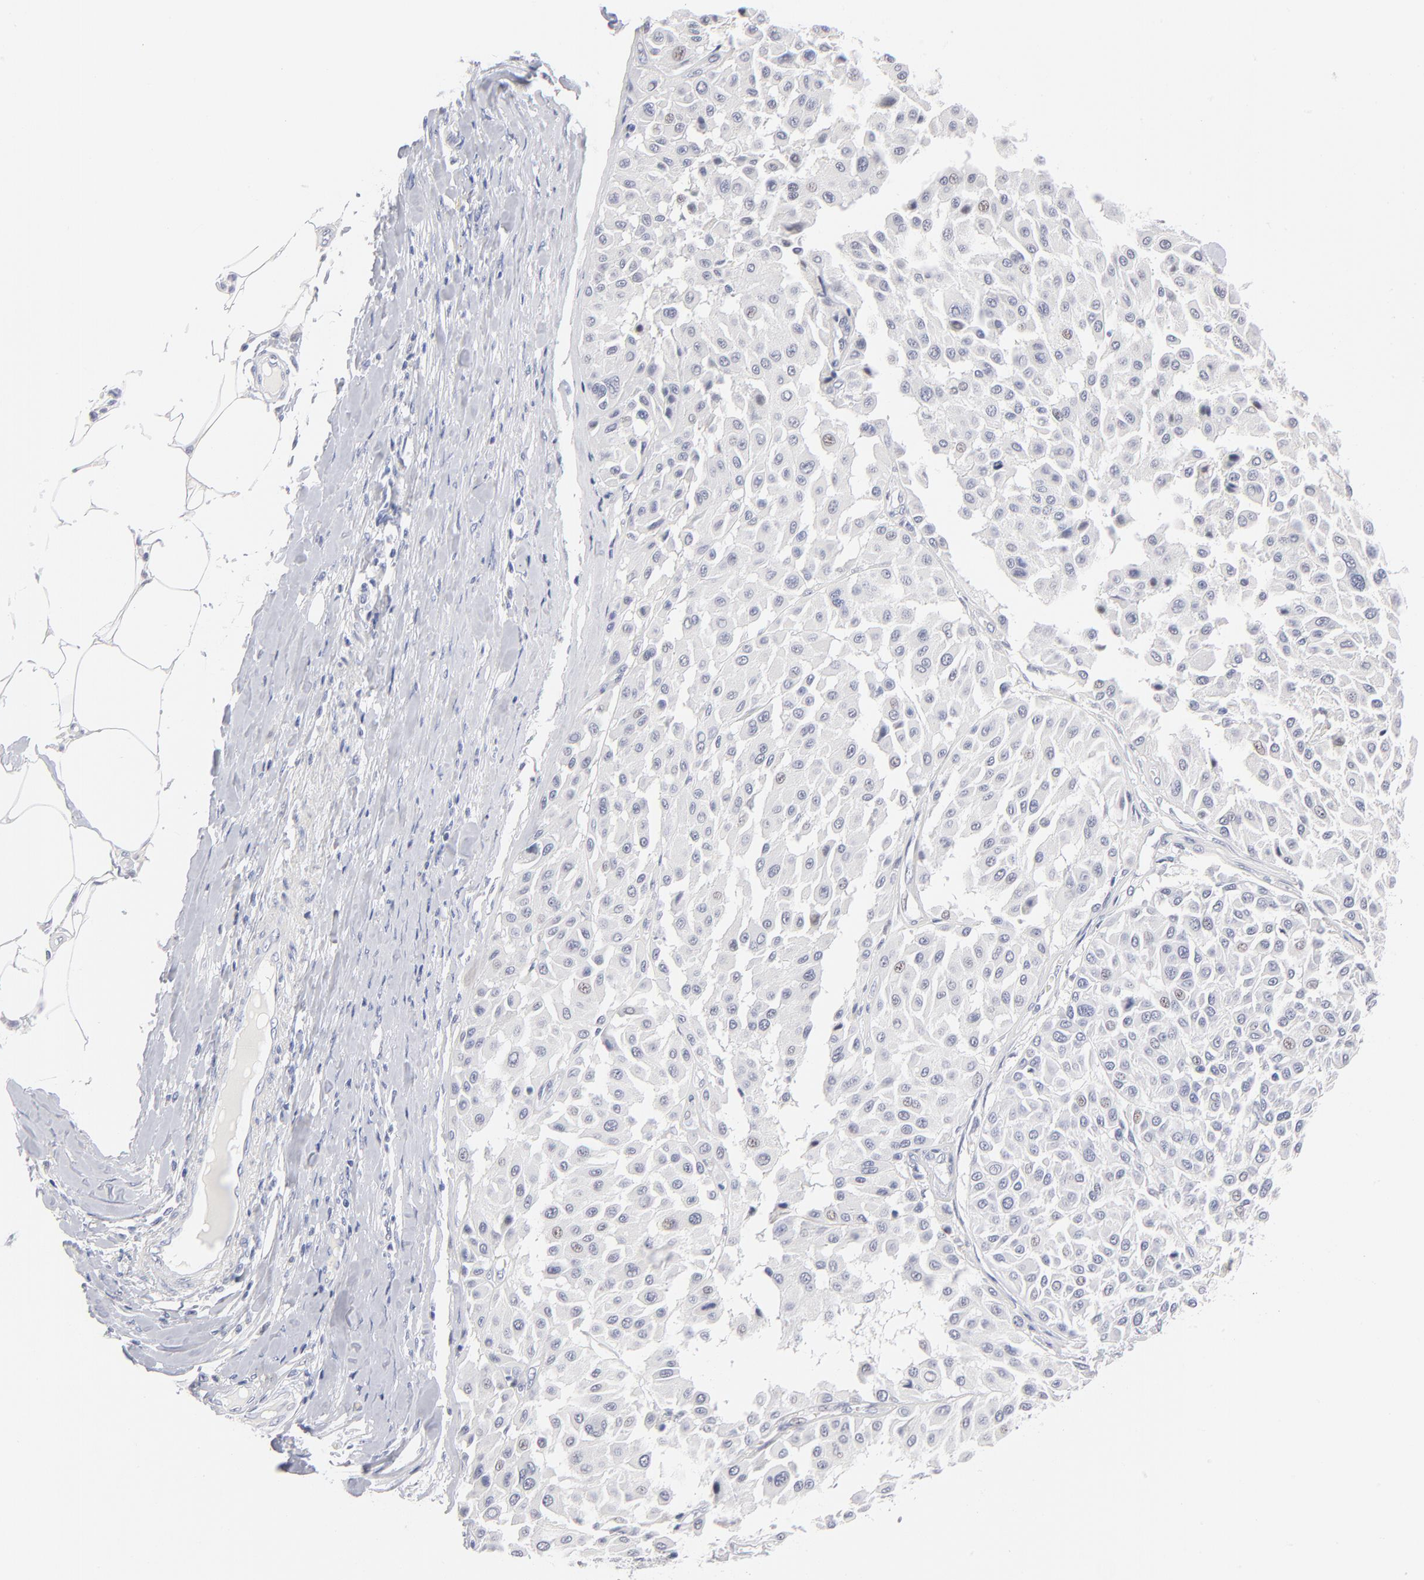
{"staining": {"intensity": "negative", "quantity": "none", "location": "none"}, "tissue": "melanoma", "cell_type": "Tumor cells", "image_type": "cancer", "snomed": [{"axis": "morphology", "description": "Malignant melanoma, Metastatic site"}, {"axis": "topography", "description": "Soft tissue"}], "caption": "The photomicrograph shows no staining of tumor cells in malignant melanoma (metastatic site). (Stains: DAB (3,3'-diaminobenzidine) immunohistochemistry with hematoxylin counter stain, Microscopy: brightfield microscopy at high magnification).", "gene": "KHNYN", "patient": {"sex": "male", "age": 41}}